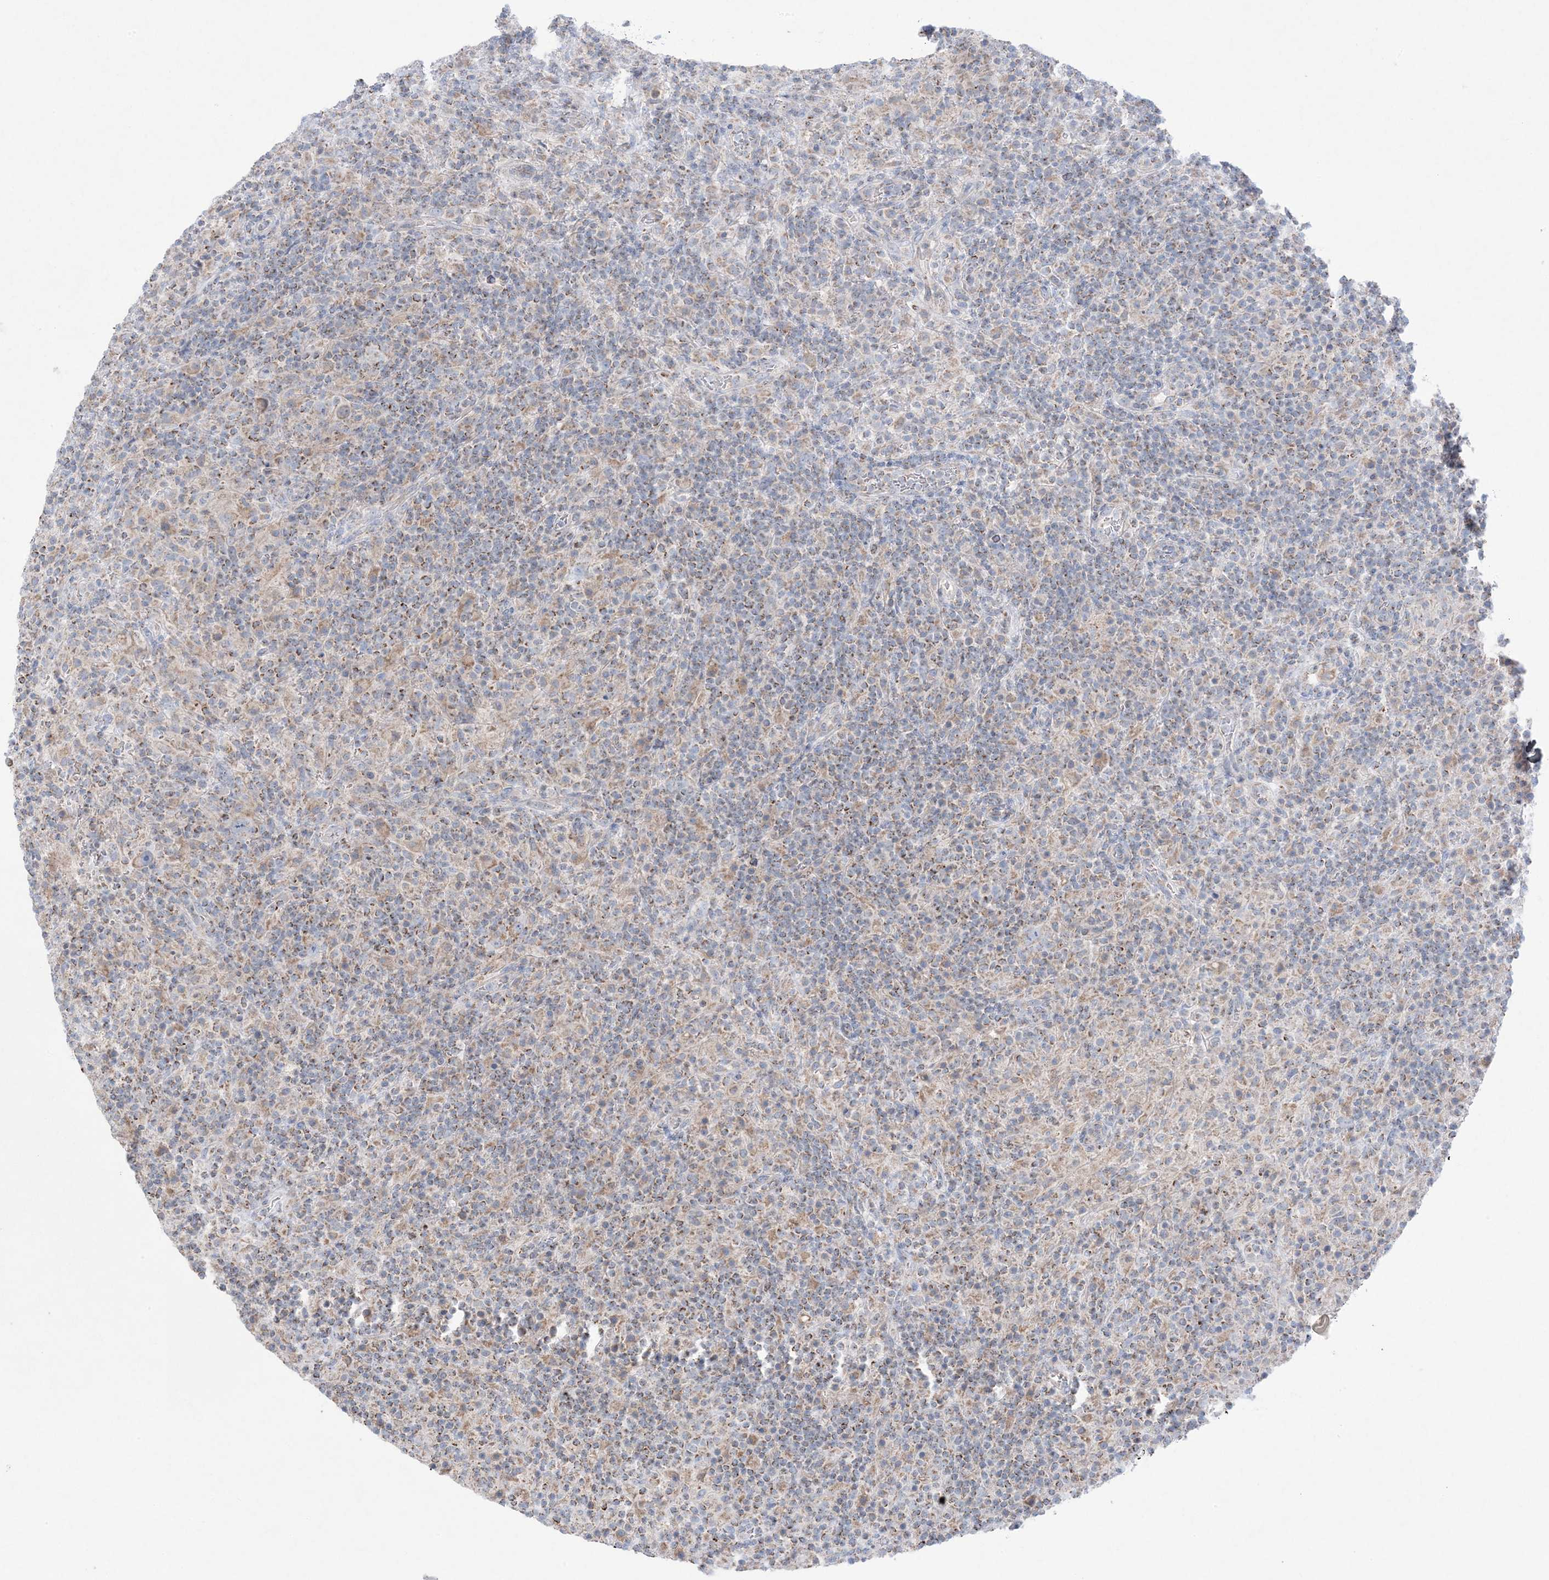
{"staining": {"intensity": "weak", "quantity": ">75%", "location": "cytoplasmic/membranous"}, "tissue": "lymphoma", "cell_type": "Tumor cells", "image_type": "cancer", "snomed": [{"axis": "morphology", "description": "Hodgkin's disease, NOS"}, {"axis": "topography", "description": "Lymph node"}], "caption": "Immunohistochemical staining of human lymphoma reveals low levels of weak cytoplasmic/membranous protein positivity in about >75% of tumor cells.", "gene": "KCTD6", "patient": {"sex": "male", "age": 70}}